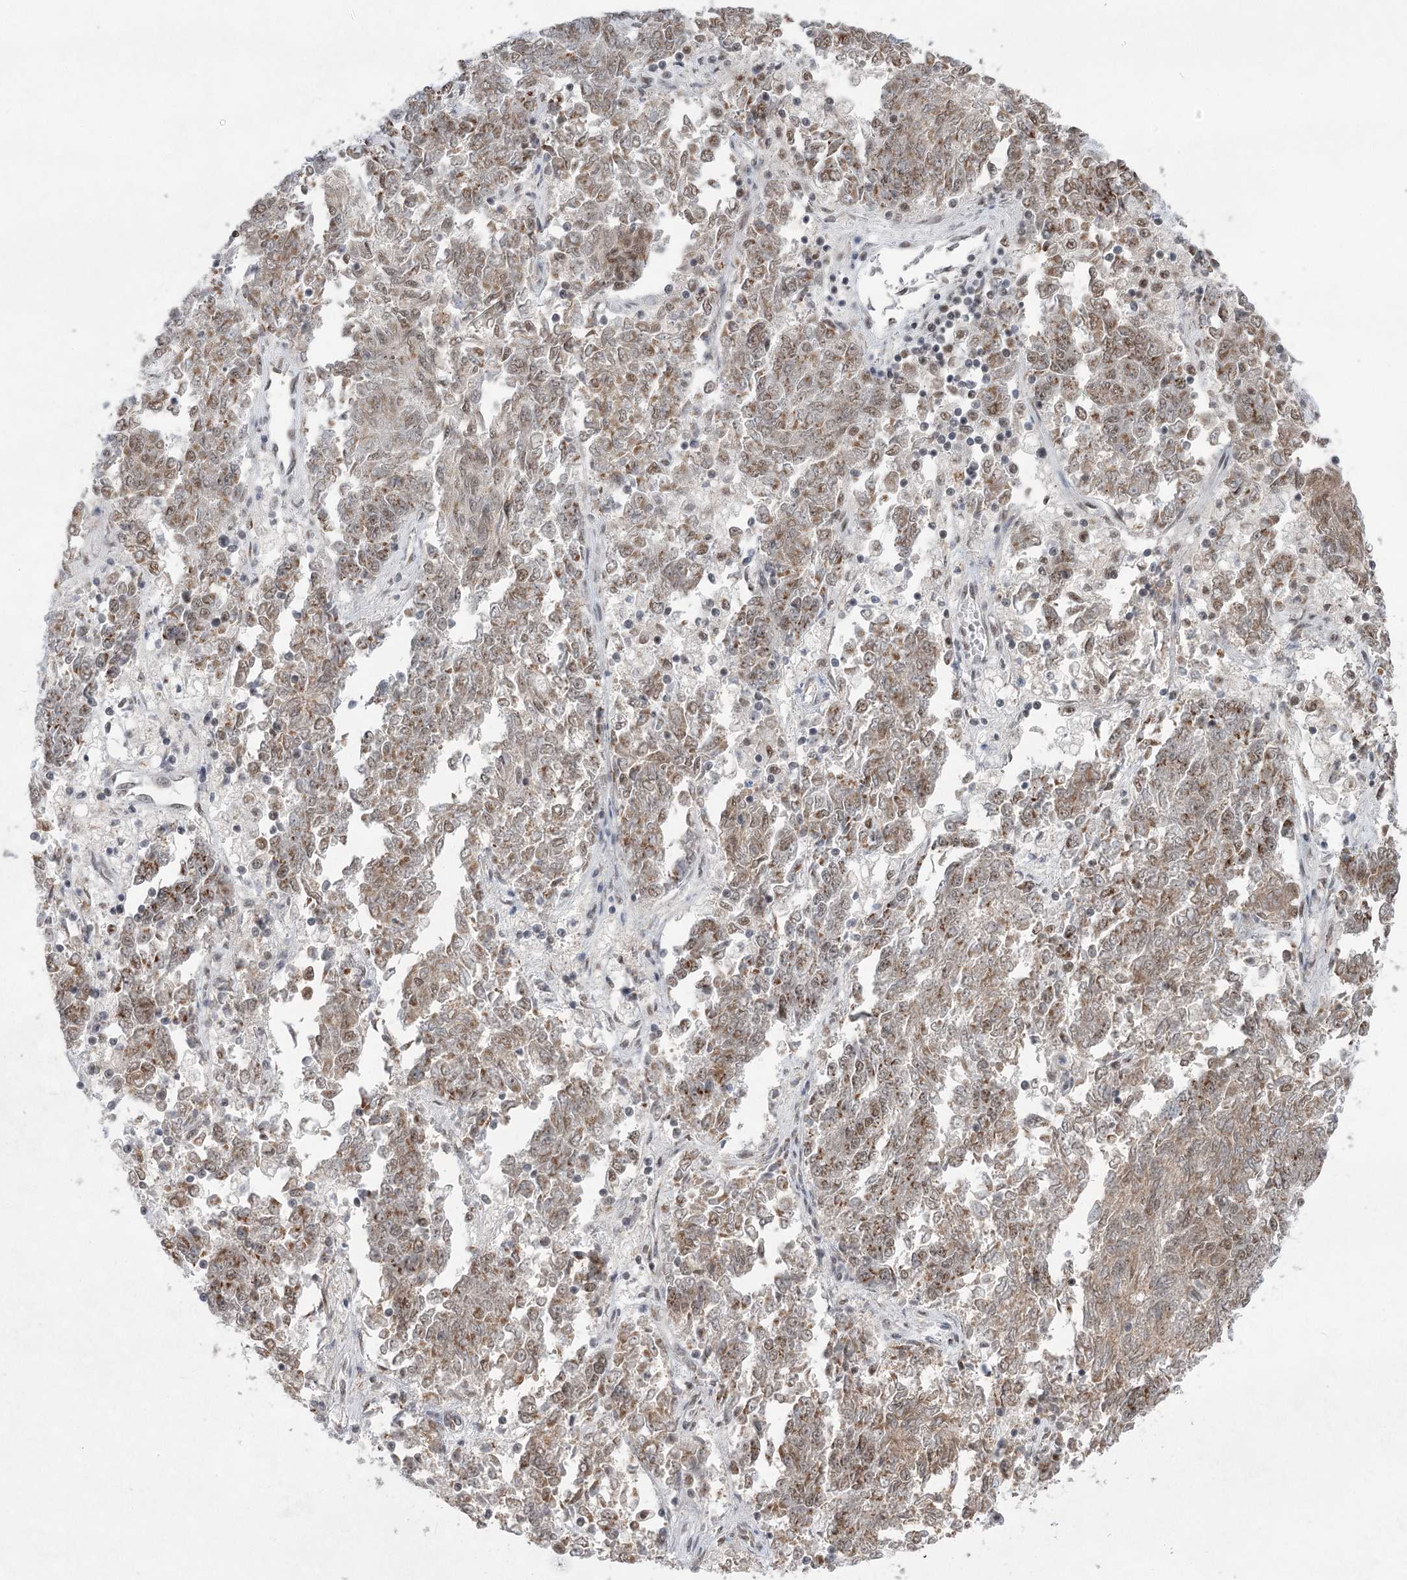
{"staining": {"intensity": "weak", "quantity": "25%-75%", "location": "nuclear"}, "tissue": "endometrial cancer", "cell_type": "Tumor cells", "image_type": "cancer", "snomed": [{"axis": "morphology", "description": "Adenocarcinoma, NOS"}, {"axis": "topography", "description": "Endometrium"}], "caption": "An image of adenocarcinoma (endometrial) stained for a protein exhibits weak nuclear brown staining in tumor cells.", "gene": "ZCCHC8", "patient": {"sex": "female", "age": 80}}